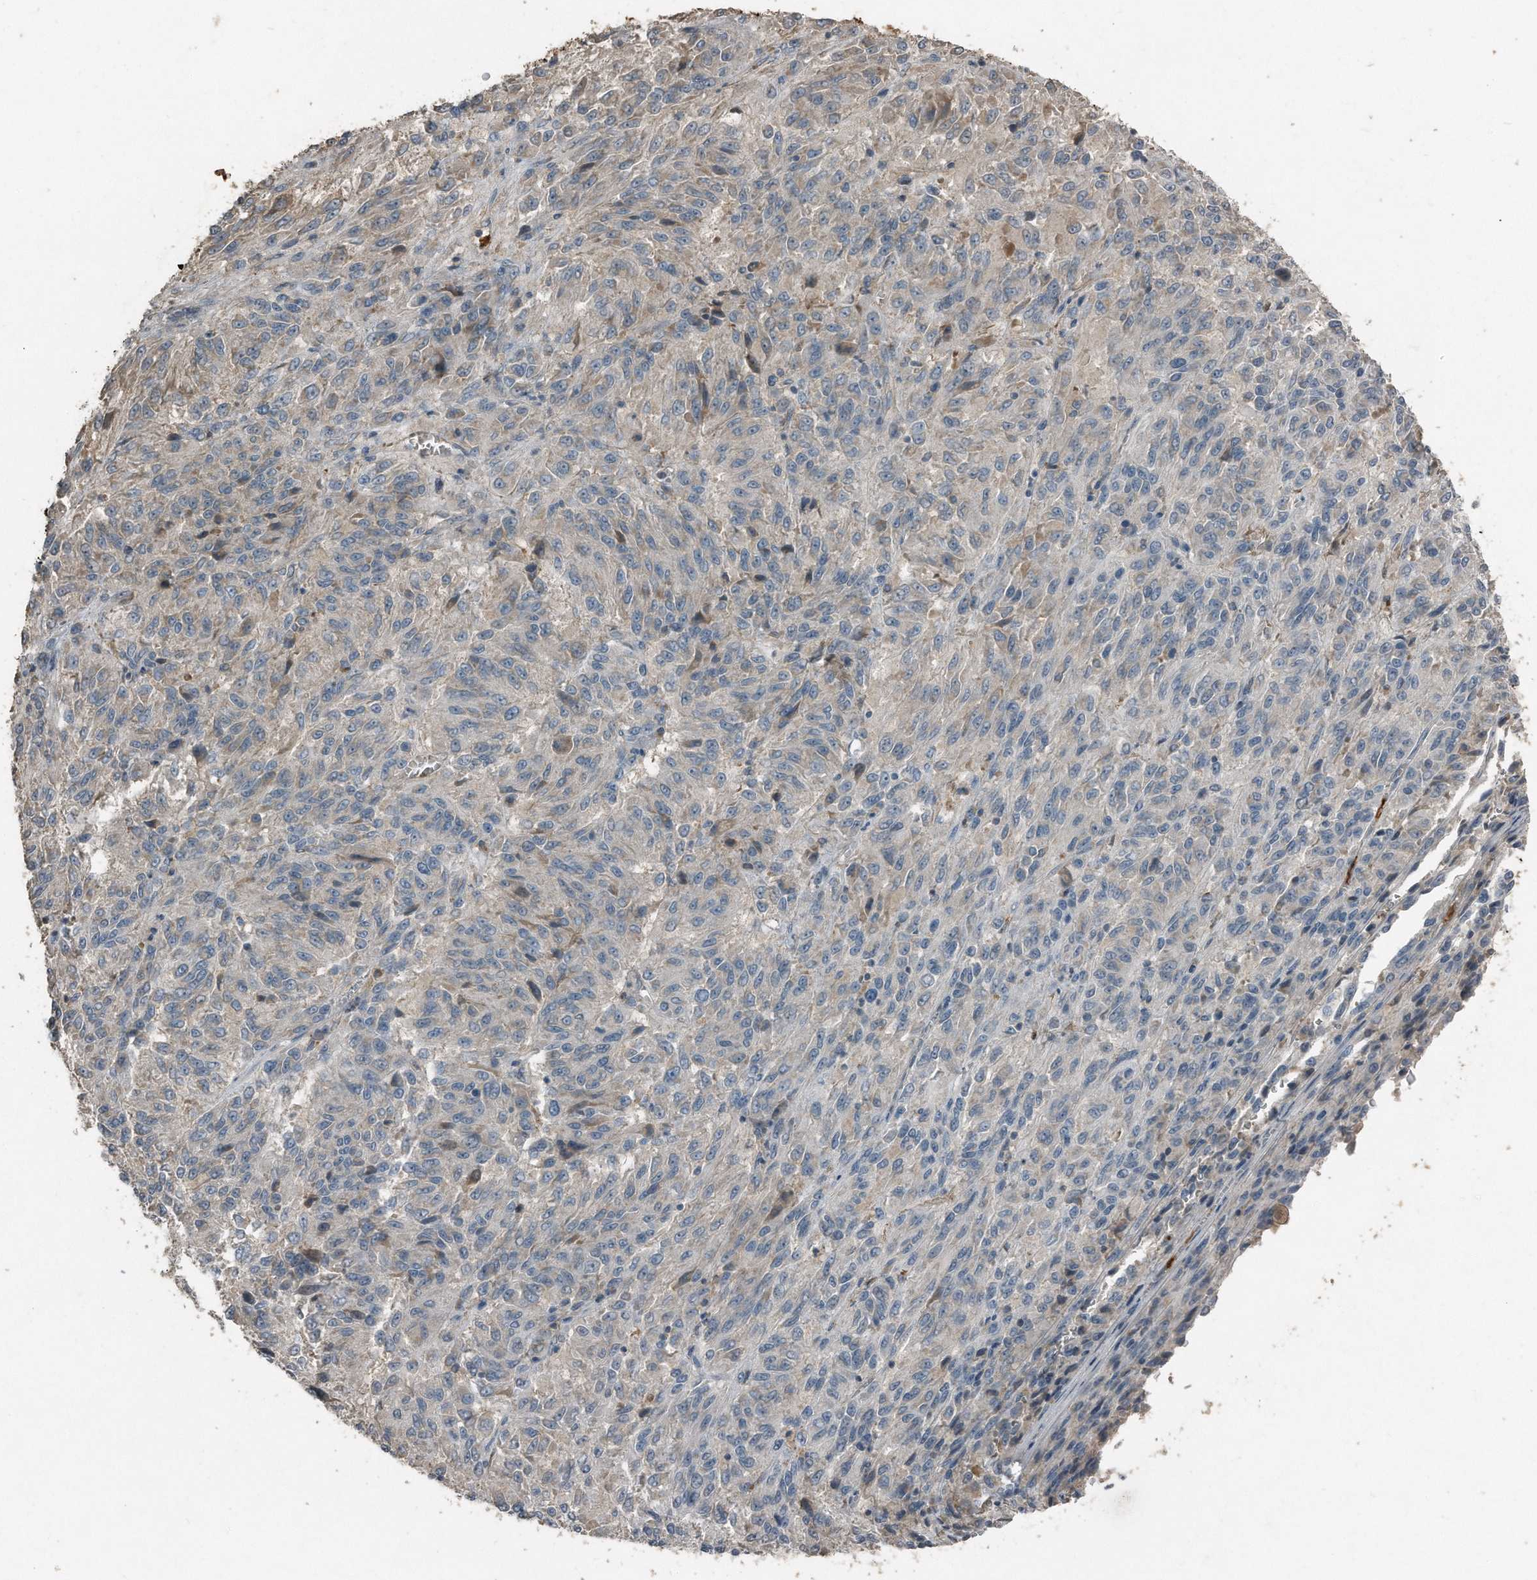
{"staining": {"intensity": "negative", "quantity": "none", "location": "none"}, "tissue": "melanoma", "cell_type": "Tumor cells", "image_type": "cancer", "snomed": [{"axis": "morphology", "description": "Malignant melanoma, Metastatic site"}, {"axis": "topography", "description": "Lung"}], "caption": "Tumor cells show no significant staining in malignant melanoma (metastatic site).", "gene": "C9", "patient": {"sex": "male", "age": 64}}